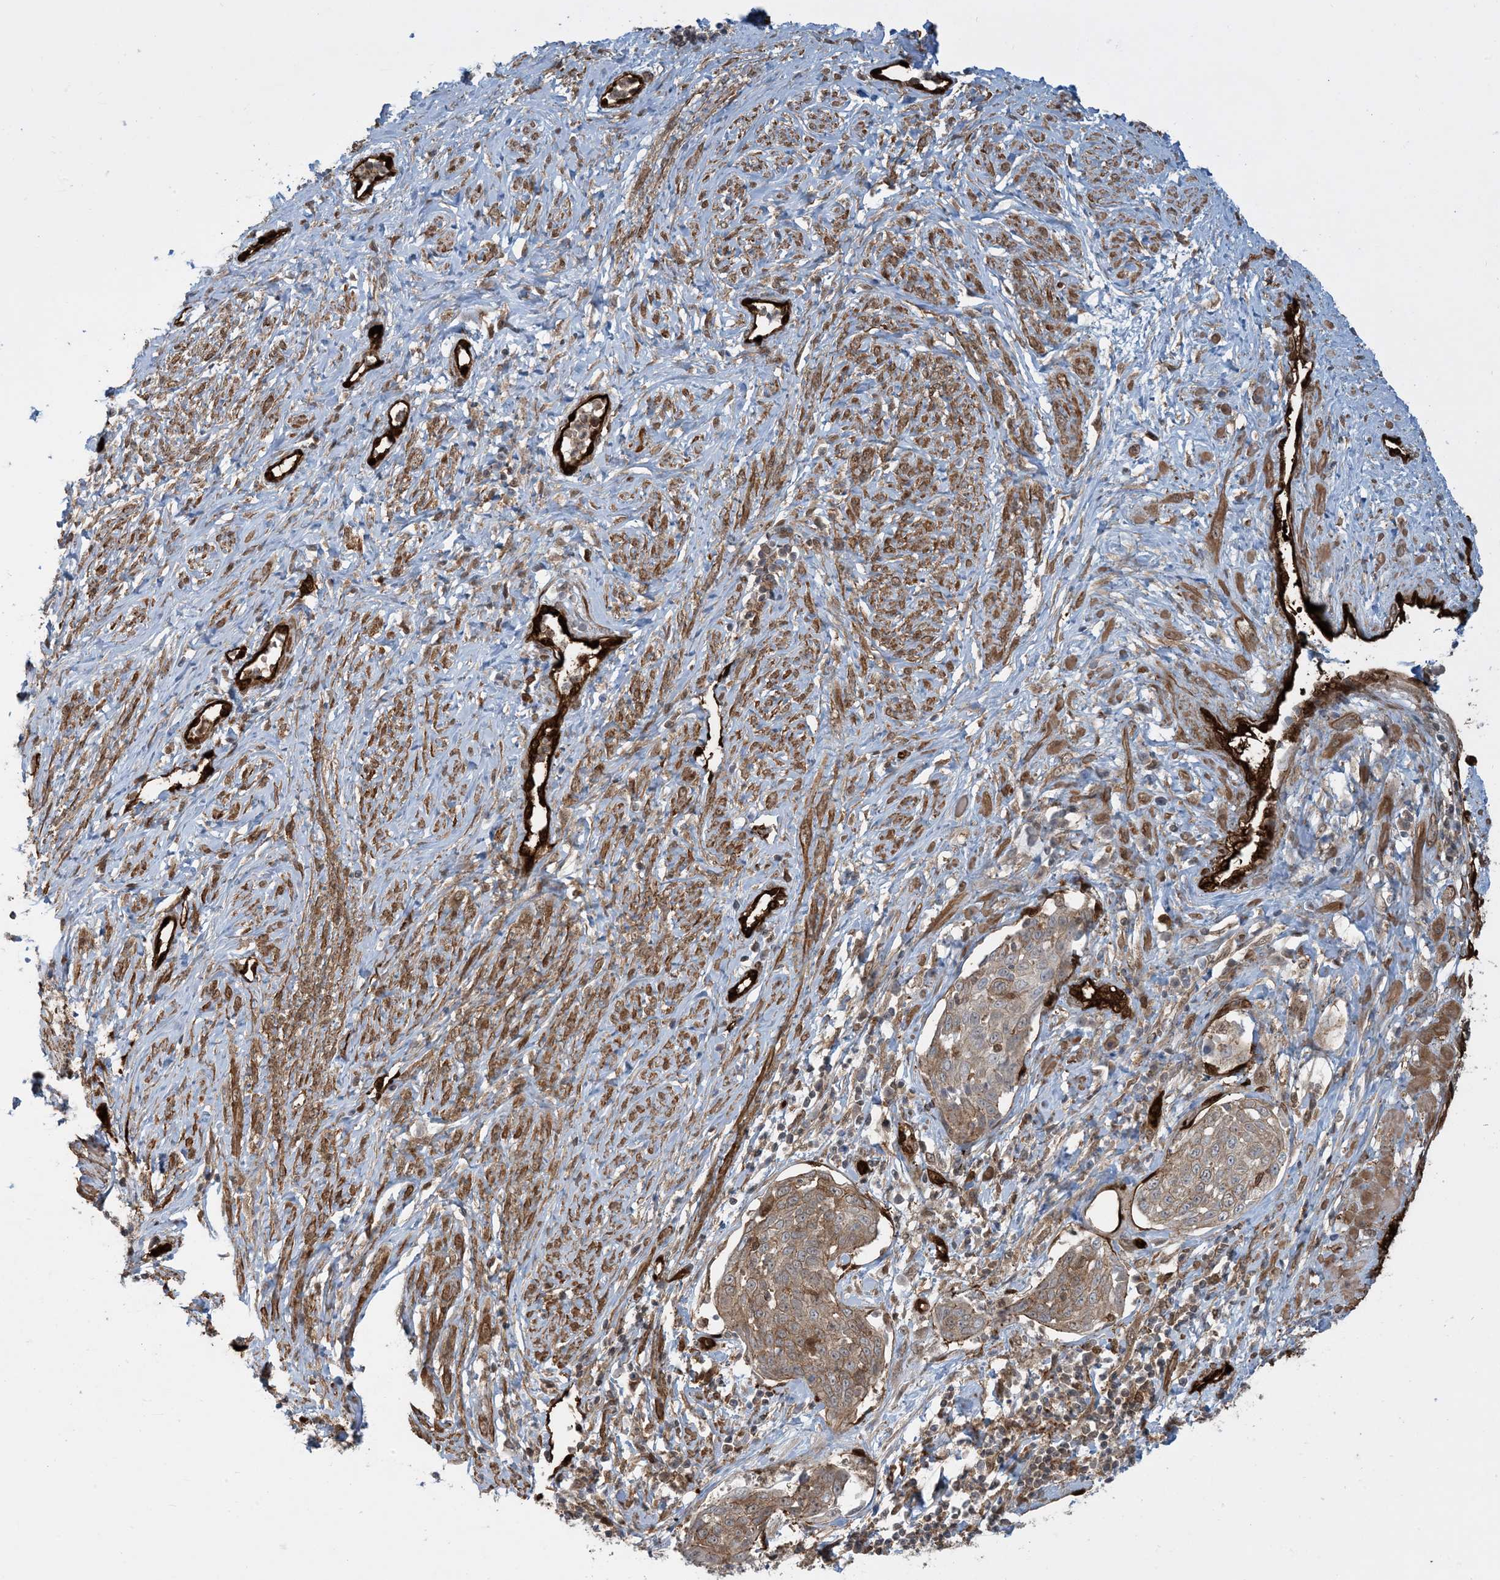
{"staining": {"intensity": "moderate", "quantity": ">75%", "location": "cytoplasmic/membranous"}, "tissue": "cervical cancer", "cell_type": "Tumor cells", "image_type": "cancer", "snomed": [{"axis": "morphology", "description": "Squamous cell carcinoma, NOS"}, {"axis": "topography", "description": "Cervix"}], "caption": "IHC of human cervical cancer displays medium levels of moderate cytoplasmic/membranous staining in approximately >75% of tumor cells.", "gene": "PPM1F", "patient": {"sex": "female", "age": 34}}